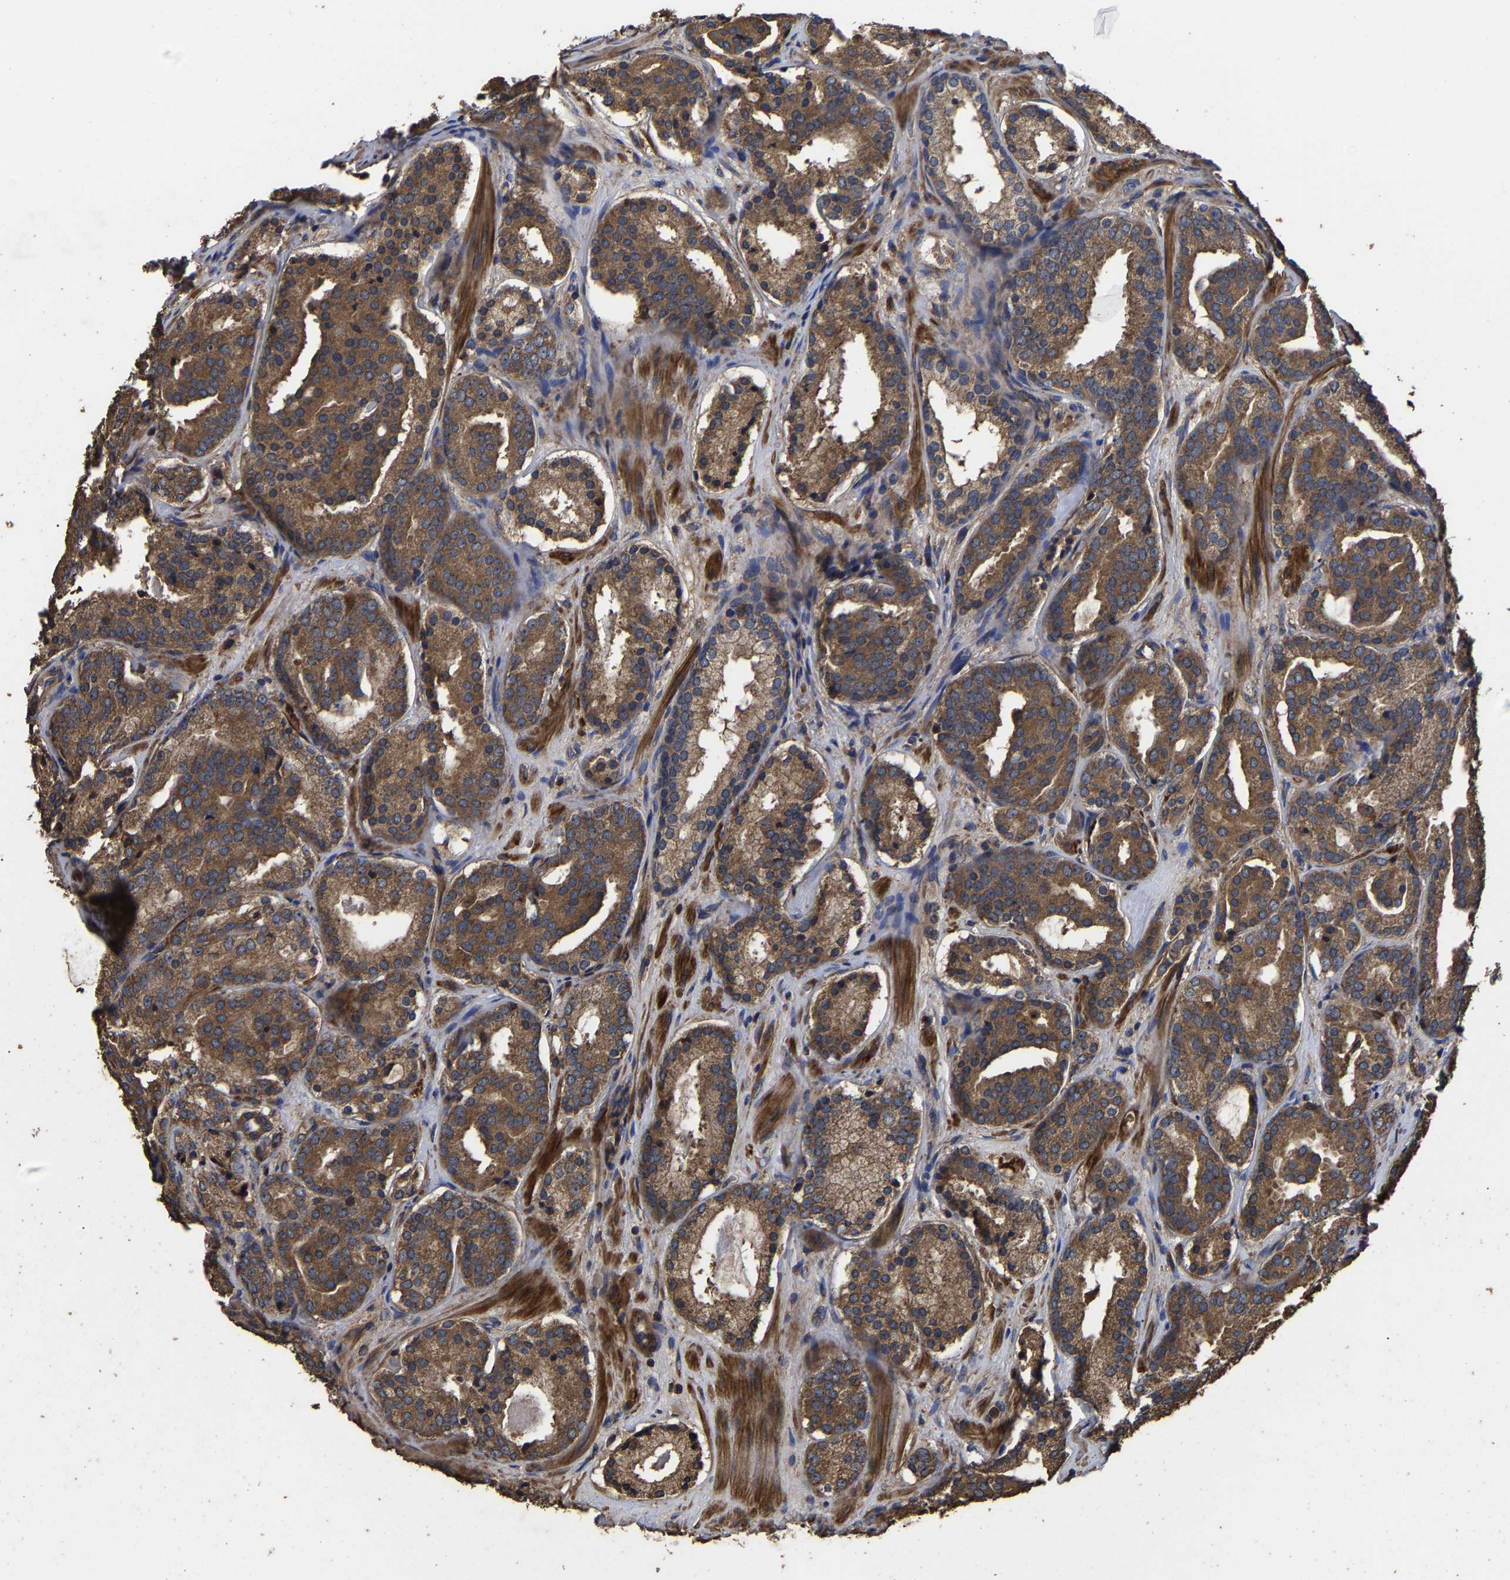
{"staining": {"intensity": "moderate", "quantity": ">75%", "location": "cytoplasmic/membranous"}, "tissue": "prostate cancer", "cell_type": "Tumor cells", "image_type": "cancer", "snomed": [{"axis": "morphology", "description": "Adenocarcinoma, Low grade"}, {"axis": "topography", "description": "Prostate"}], "caption": "This micrograph demonstrates immunohistochemistry (IHC) staining of prostate adenocarcinoma (low-grade), with medium moderate cytoplasmic/membranous staining in approximately >75% of tumor cells.", "gene": "ITCH", "patient": {"sex": "male", "age": 69}}